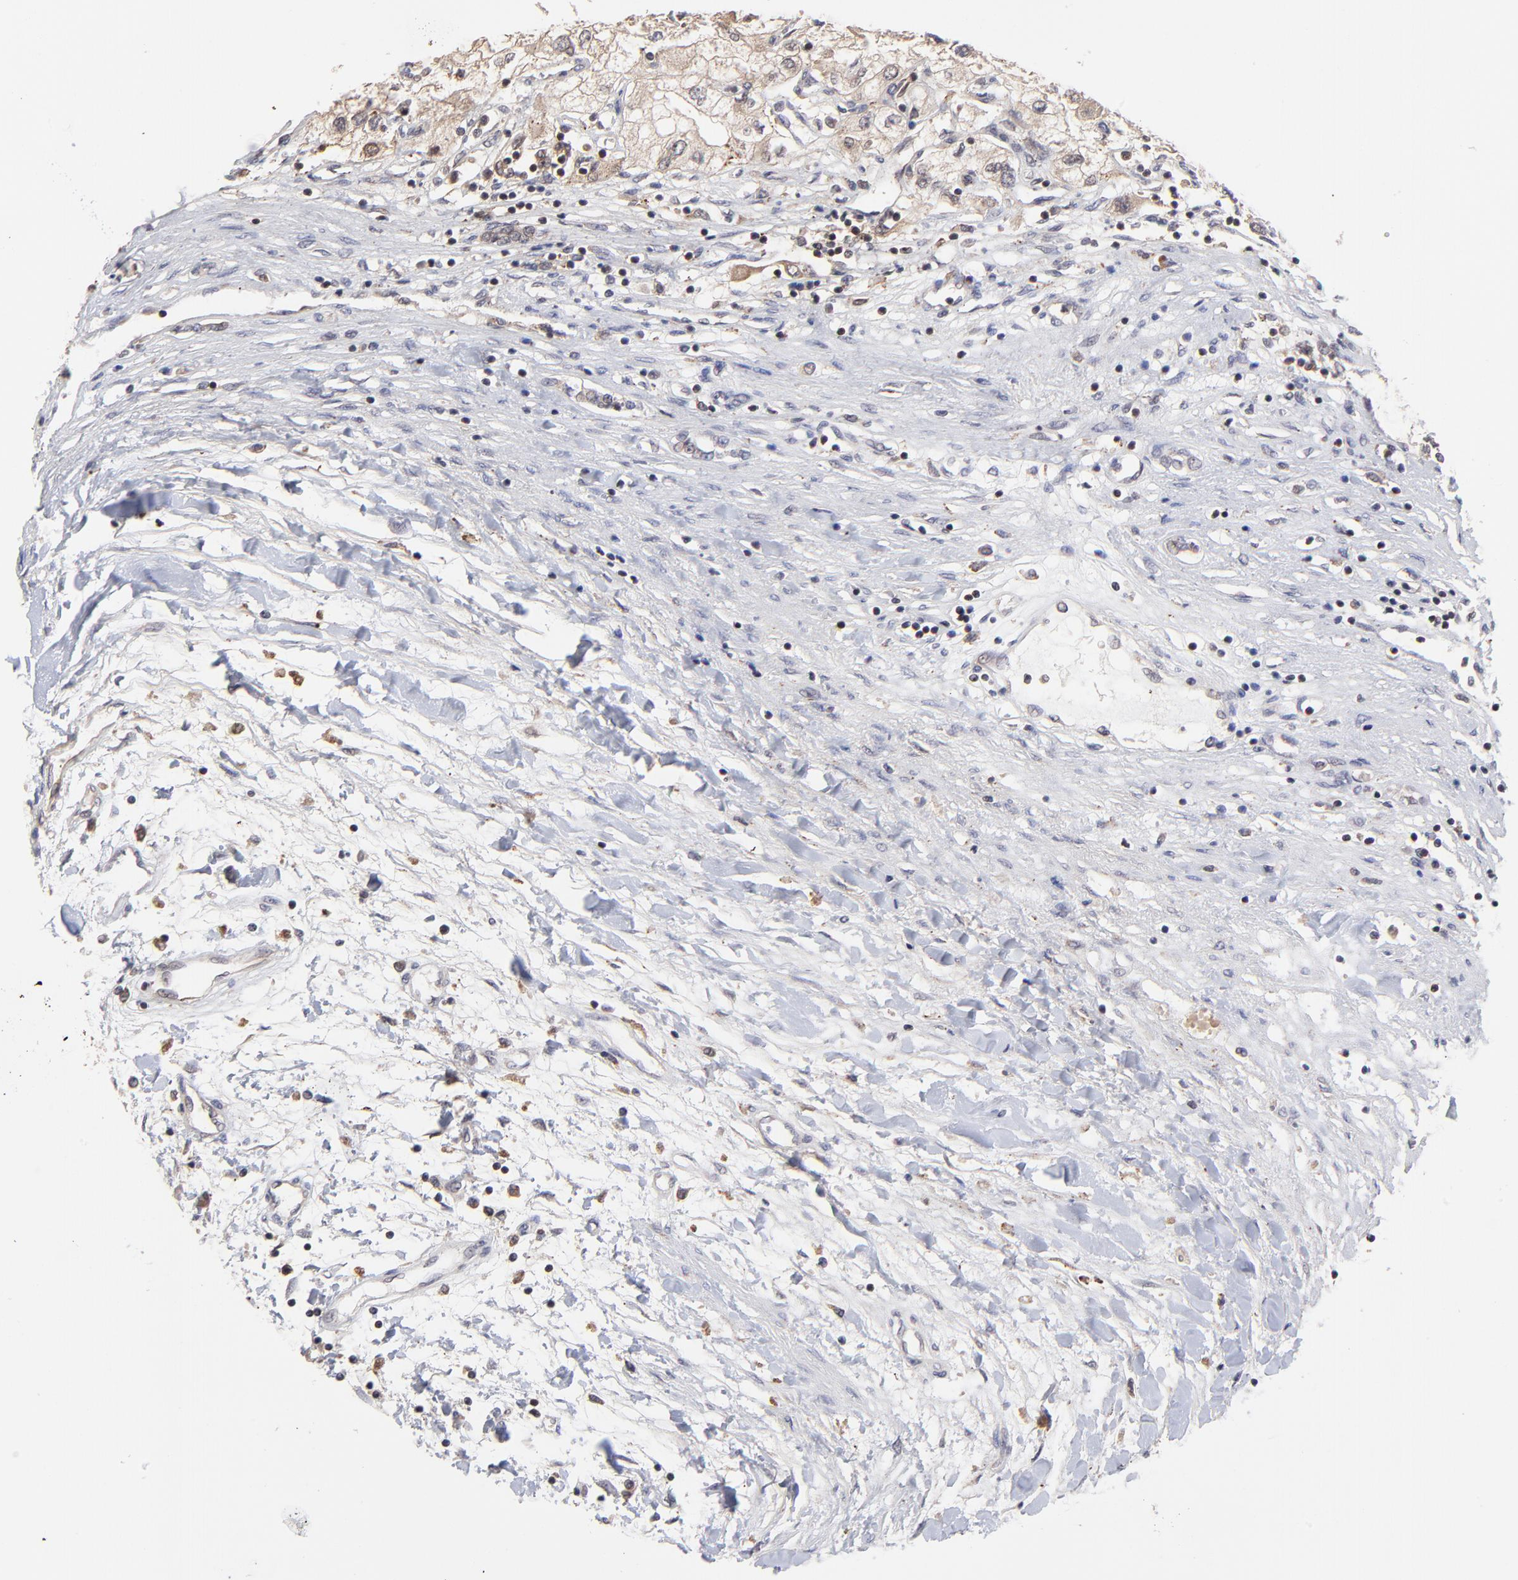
{"staining": {"intensity": "weak", "quantity": "25%-75%", "location": "cytoplasmic/membranous"}, "tissue": "renal cancer", "cell_type": "Tumor cells", "image_type": "cancer", "snomed": [{"axis": "morphology", "description": "Adenocarcinoma, NOS"}, {"axis": "topography", "description": "Kidney"}], "caption": "A brown stain labels weak cytoplasmic/membranous positivity of a protein in renal cancer (adenocarcinoma) tumor cells. Immunohistochemistry stains the protein in brown and the nuclei are stained blue.", "gene": "UBE2L6", "patient": {"sex": "male", "age": 57}}